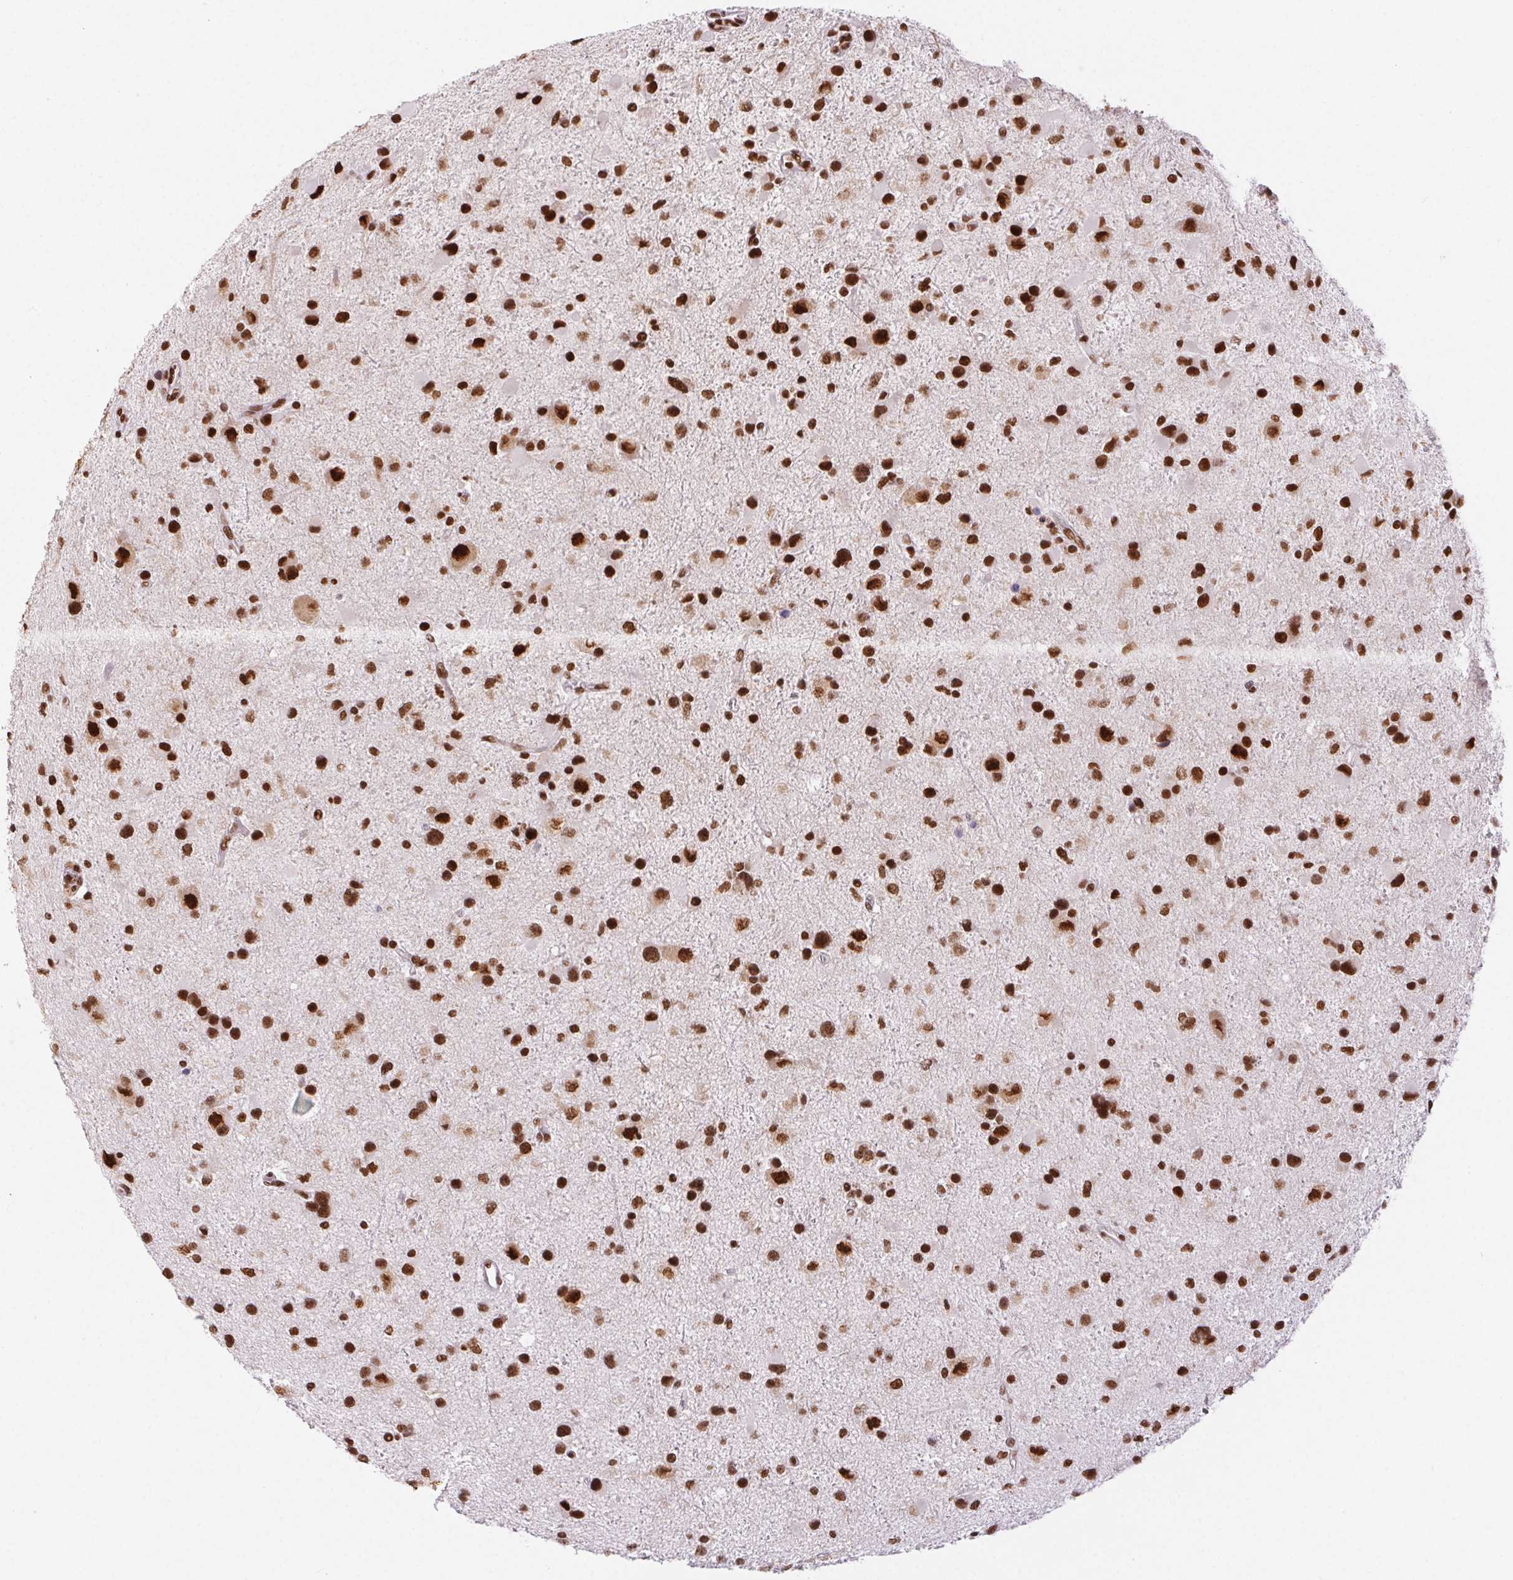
{"staining": {"intensity": "strong", "quantity": ">75%", "location": "nuclear"}, "tissue": "glioma", "cell_type": "Tumor cells", "image_type": "cancer", "snomed": [{"axis": "morphology", "description": "Glioma, malignant, Low grade"}, {"axis": "topography", "description": "Brain"}], "caption": "Immunohistochemical staining of malignant glioma (low-grade) shows high levels of strong nuclear staining in about >75% of tumor cells.", "gene": "ZNF80", "patient": {"sex": "female", "age": 32}}